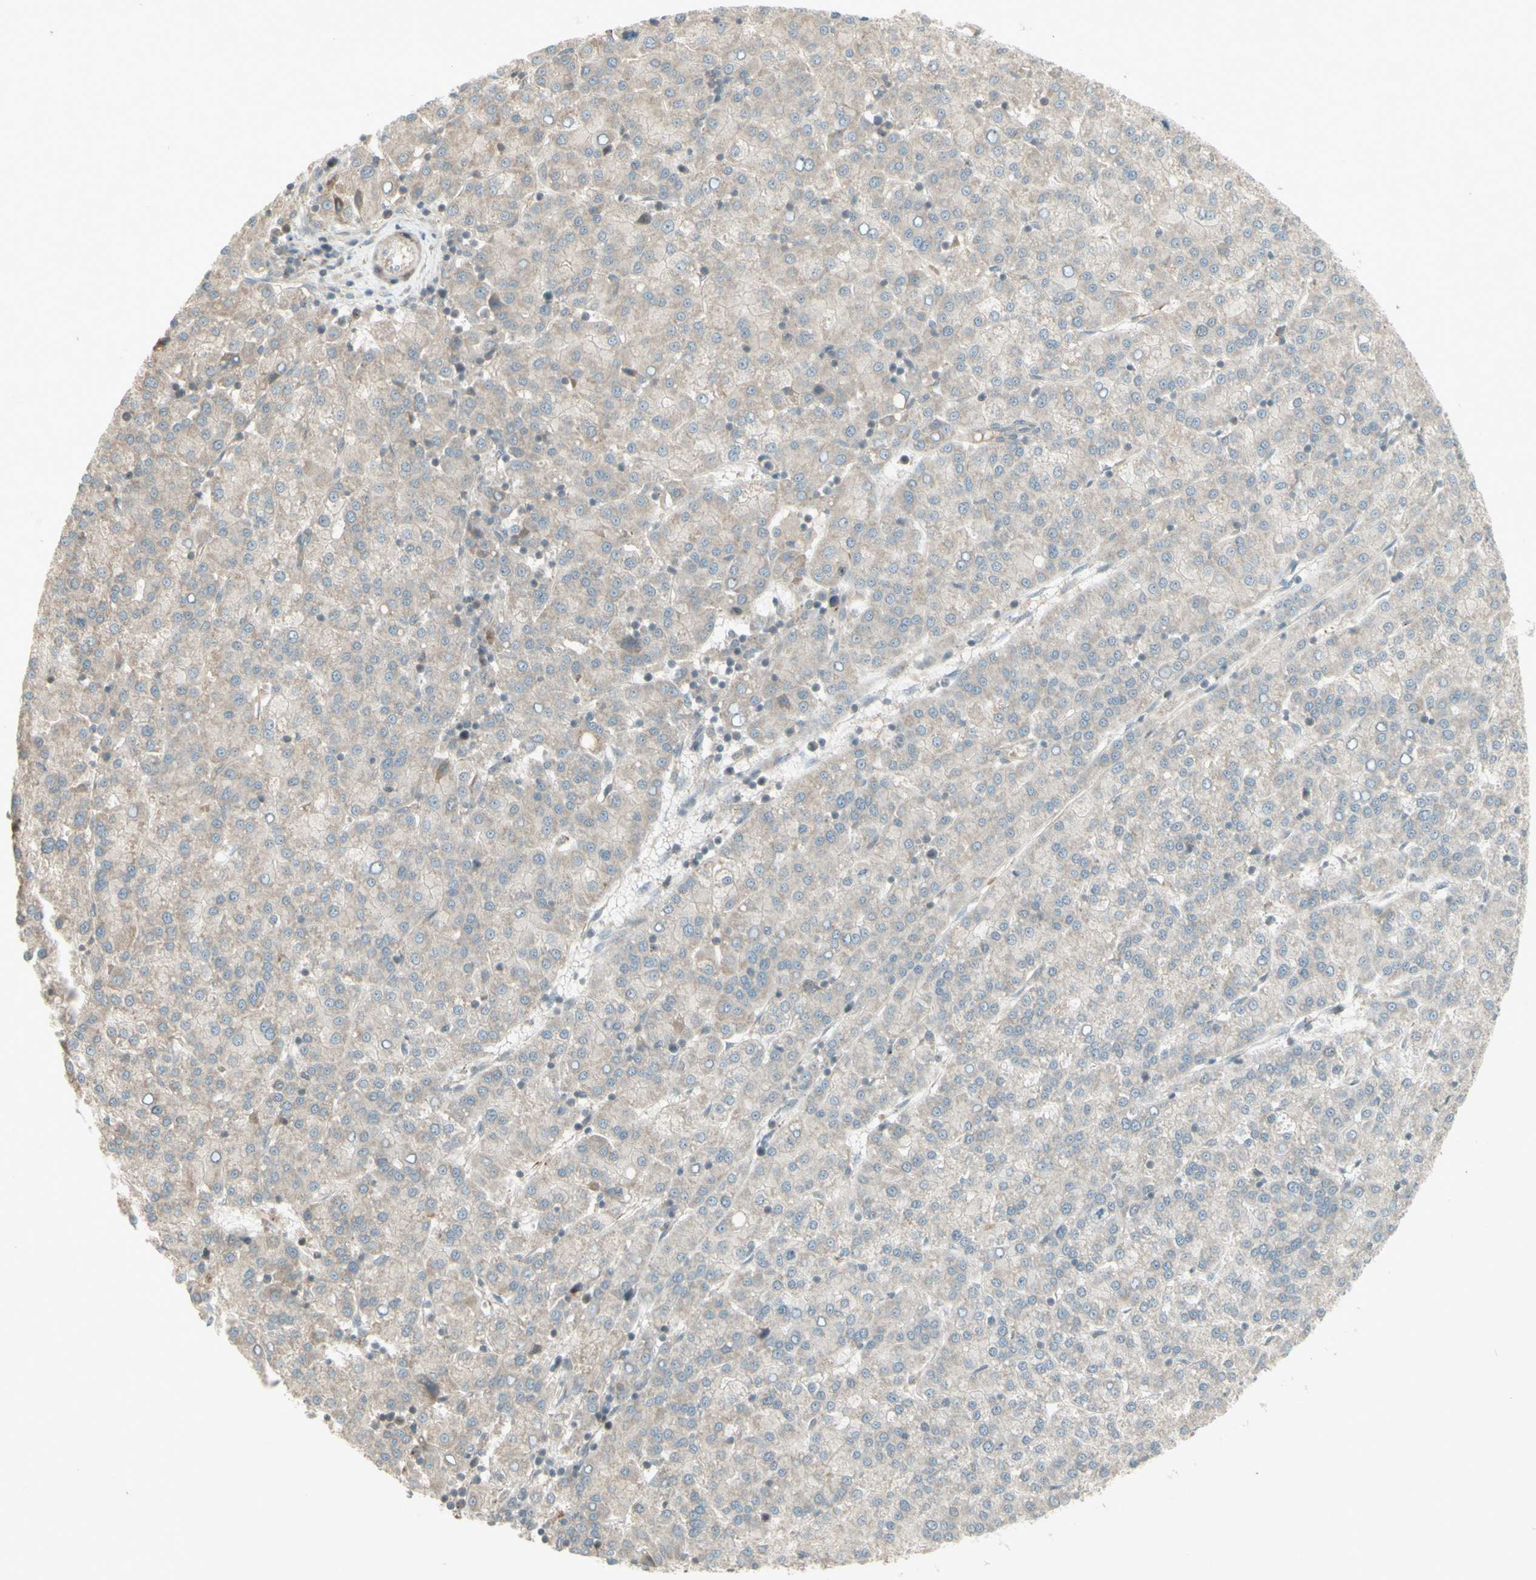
{"staining": {"intensity": "negative", "quantity": "none", "location": "none"}, "tissue": "liver cancer", "cell_type": "Tumor cells", "image_type": "cancer", "snomed": [{"axis": "morphology", "description": "Carcinoma, Hepatocellular, NOS"}, {"axis": "topography", "description": "Liver"}], "caption": "Immunohistochemistry image of neoplastic tissue: human hepatocellular carcinoma (liver) stained with DAB displays no significant protein expression in tumor cells.", "gene": "MSH6", "patient": {"sex": "female", "age": 58}}